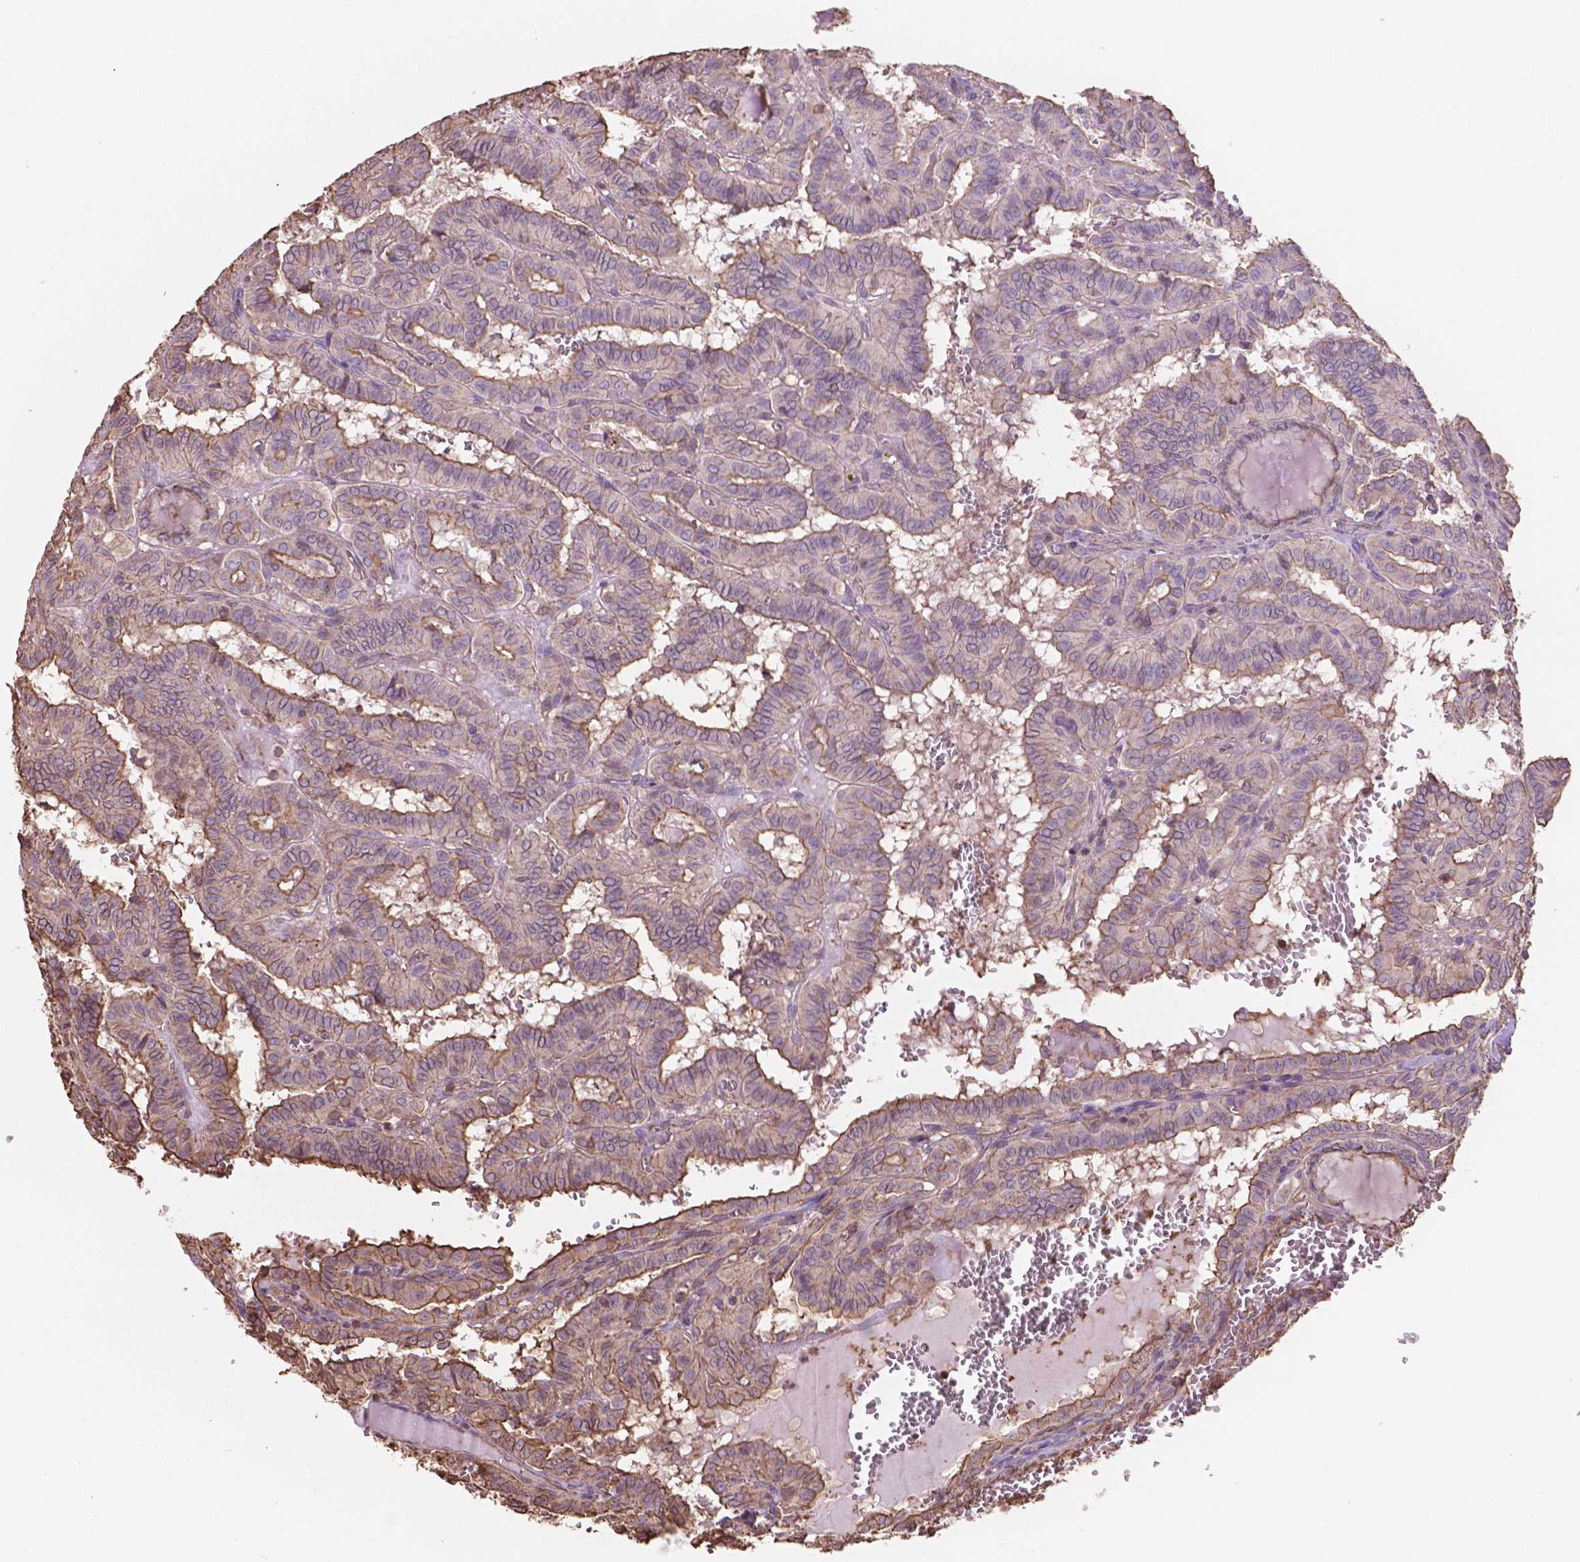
{"staining": {"intensity": "moderate", "quantity": "25%-75%", "location": "cytoplasmic/membranous"}, "tissue": "thyroid cancer", "cell_type": "Tumor cells", "image_type": "cancer", "snomed": [{"axis": "morphology", "description": "Papillary adenocarcinoma, NOS"}, {"axis": "topography", "description": "Thyroid gland"}], "caption": "Brown immunohistochemical staining in papillary adenocarcinoma (thyroid) shows moderate cytoplasmic/membranous positivity in about 25%-75% of tumor cells.", "gene": "NIPA2", "patient": {"sex": "female", "age": 21}}